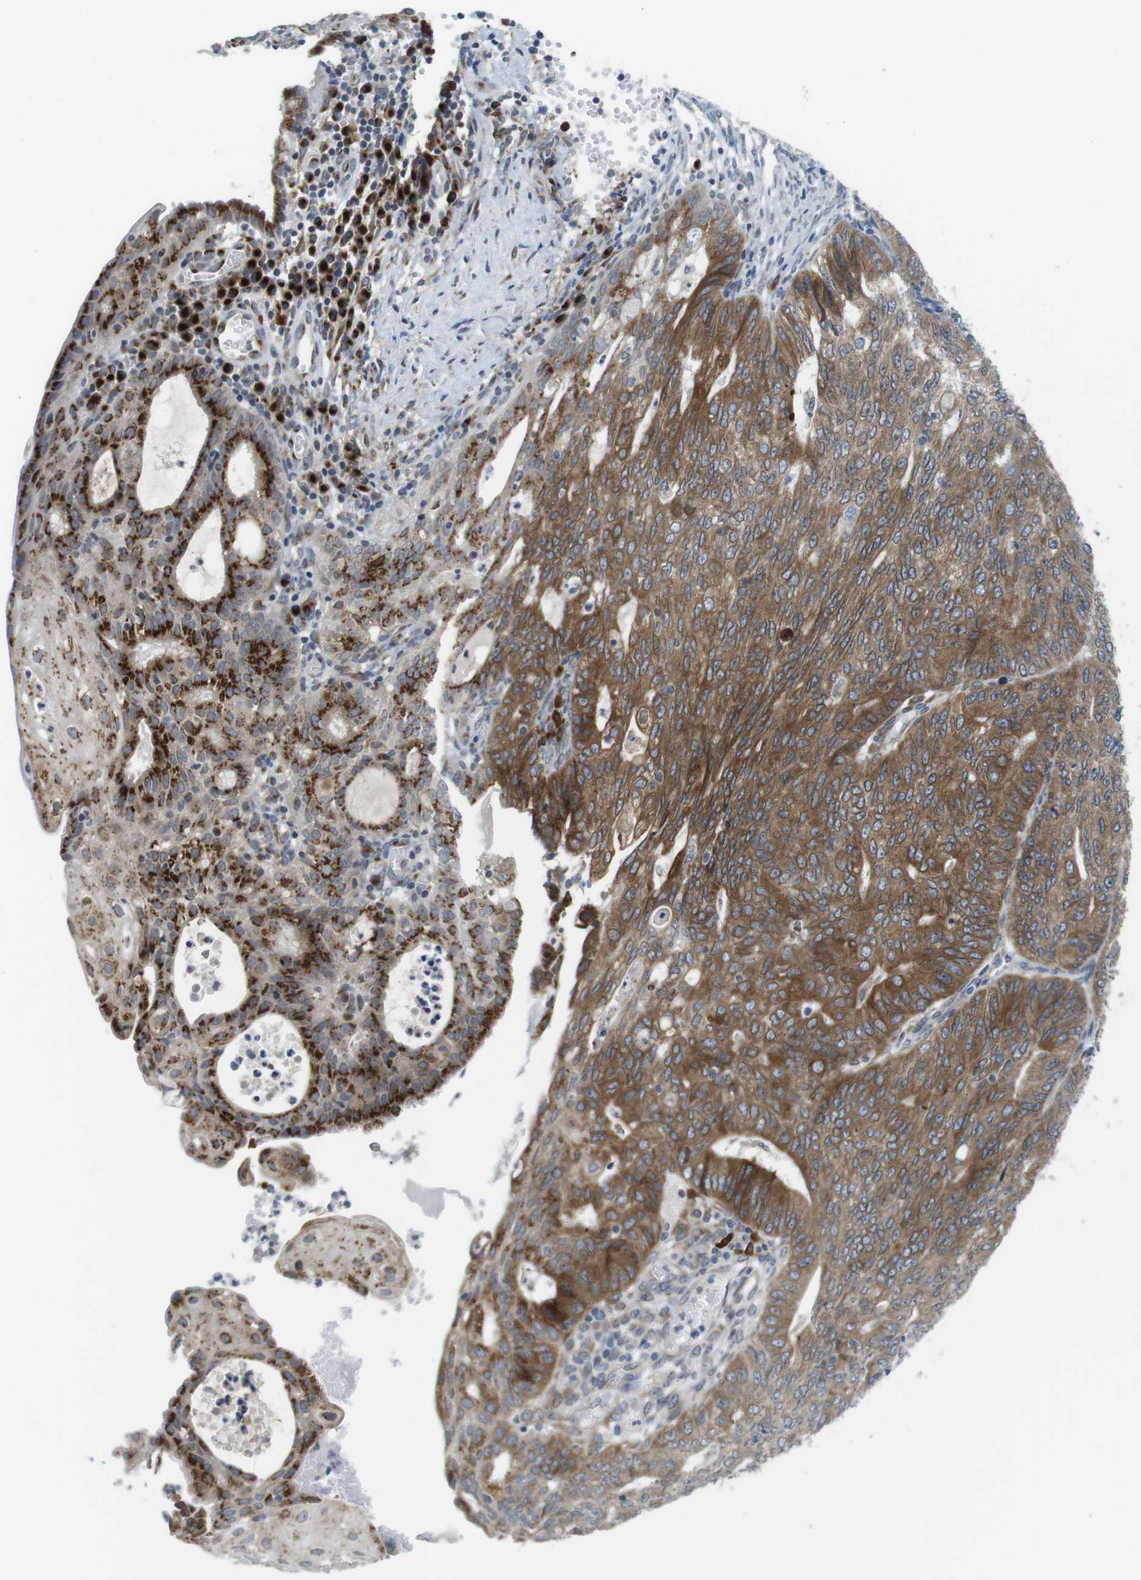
{"staining": {"intensity": "moderate", "quantity": ">75%", "location": "cytoplasmic/membranous"}, "tissue": "endometrial cancer", "cell_type": "Tumor cells", "image_type": "cancer", "snomed": [{"axis": "morphology", "description": "Adenocarcinoma, NOS"}, {"axis": "topography", "description": "Endometrium"}], "caption": "The immunohistochemical stain highlights moderate cytoplasmic/membranous expression in tumor cells of endometrial cancer tissue. Immunohistochemistry (ihc) stains the protein in brown and the nuclei are stained blue.", "gene": "ERGIC3", "patient": {"sex": "female", "age": 32}}